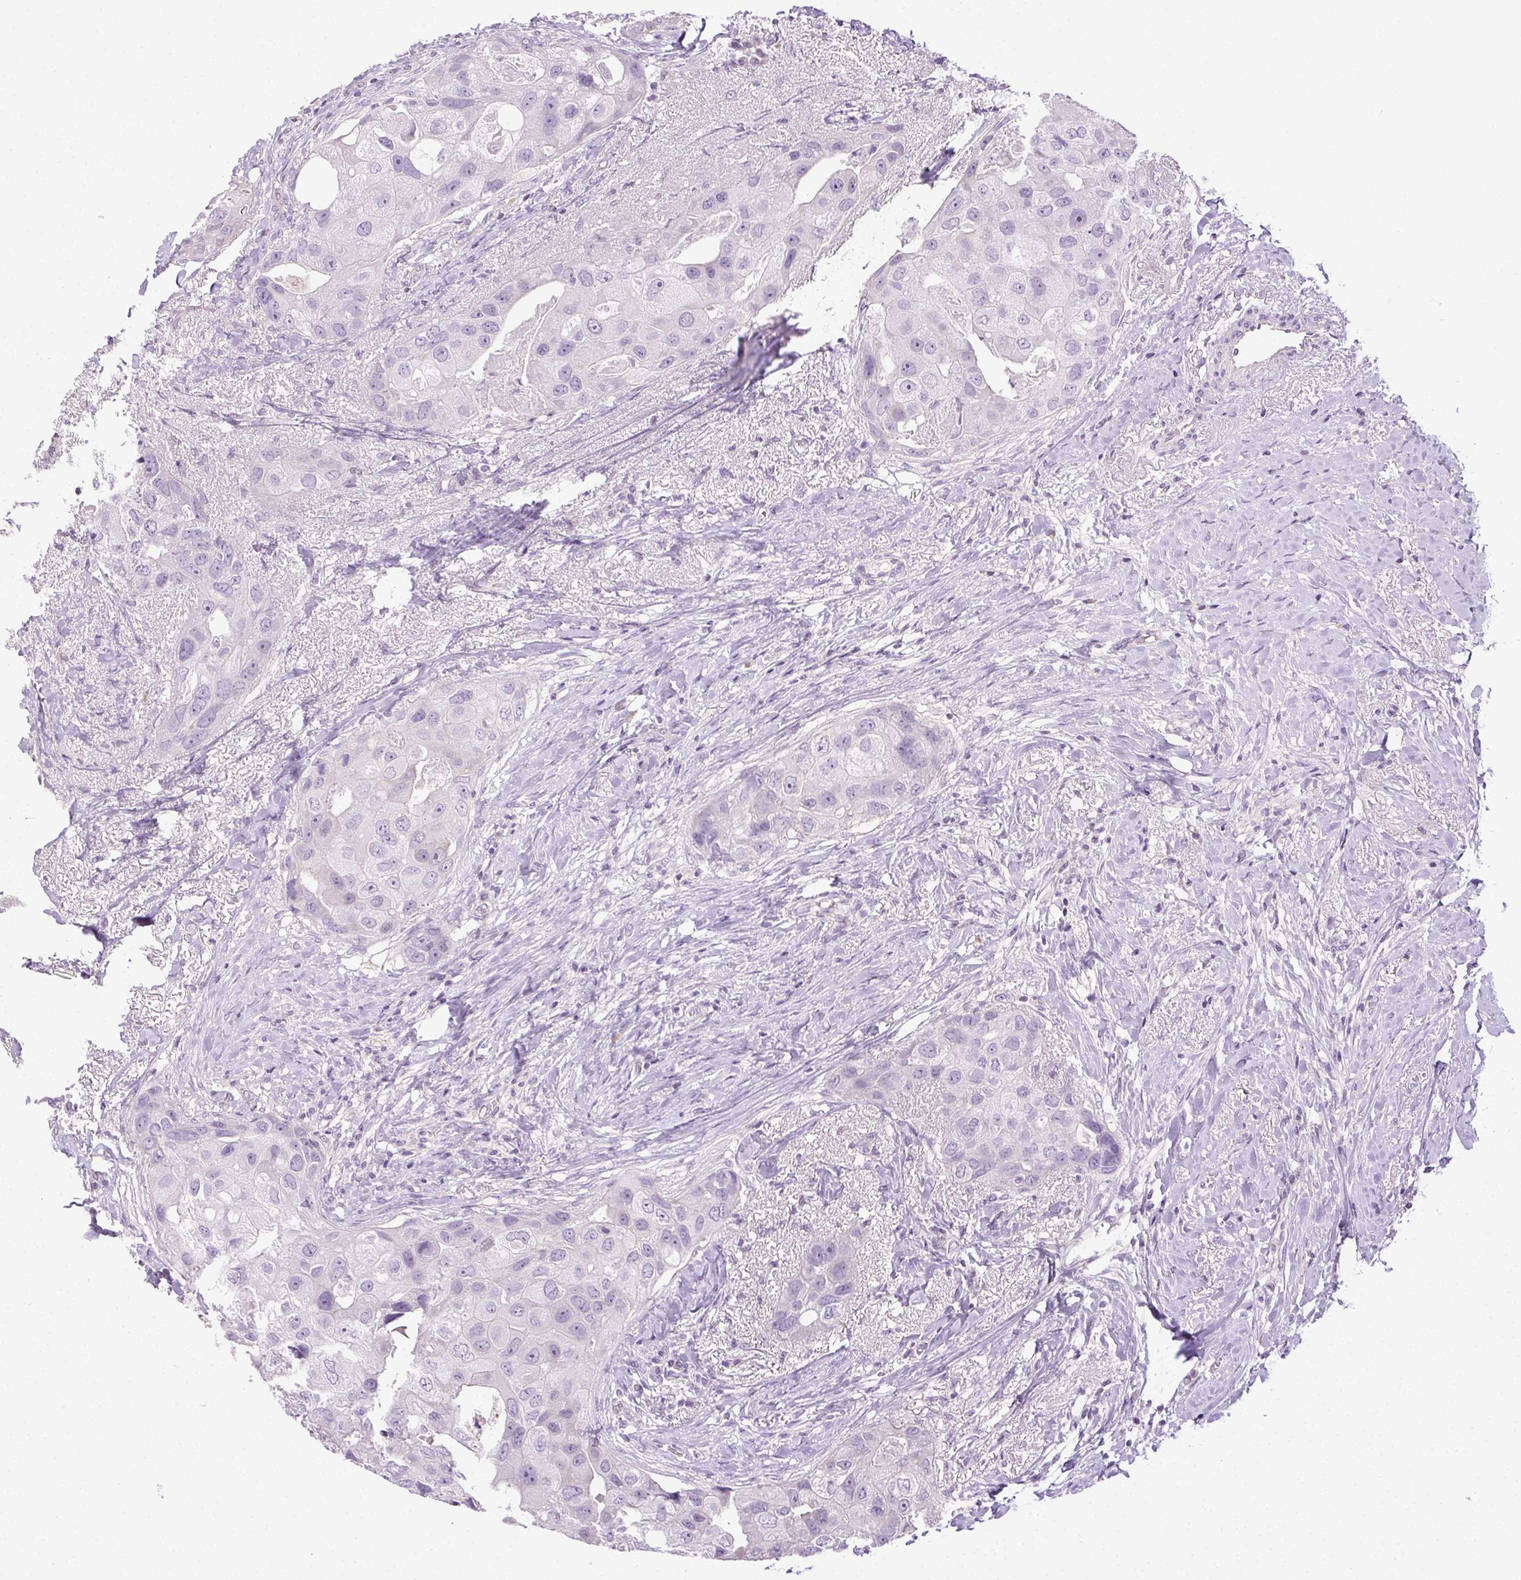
{"staining": {"intensity": "negative", "quantity": "none", "location": "none"}, "tissue": "breast cancer", "cell_type": "Tumor cells", "image_type": "cancer", "snomed": [{"axis": "morphology", "description": "Duct carcinoma"}, {"axis": "topography", "description": "Breast"}], "caption": "Breast cancer (intraductal carcinoma) was stained to show a protein in brown. There is no significant staining in tumor cells.", "gene": "SYCE2", "patient": {"sex": "female", "age": 43}}